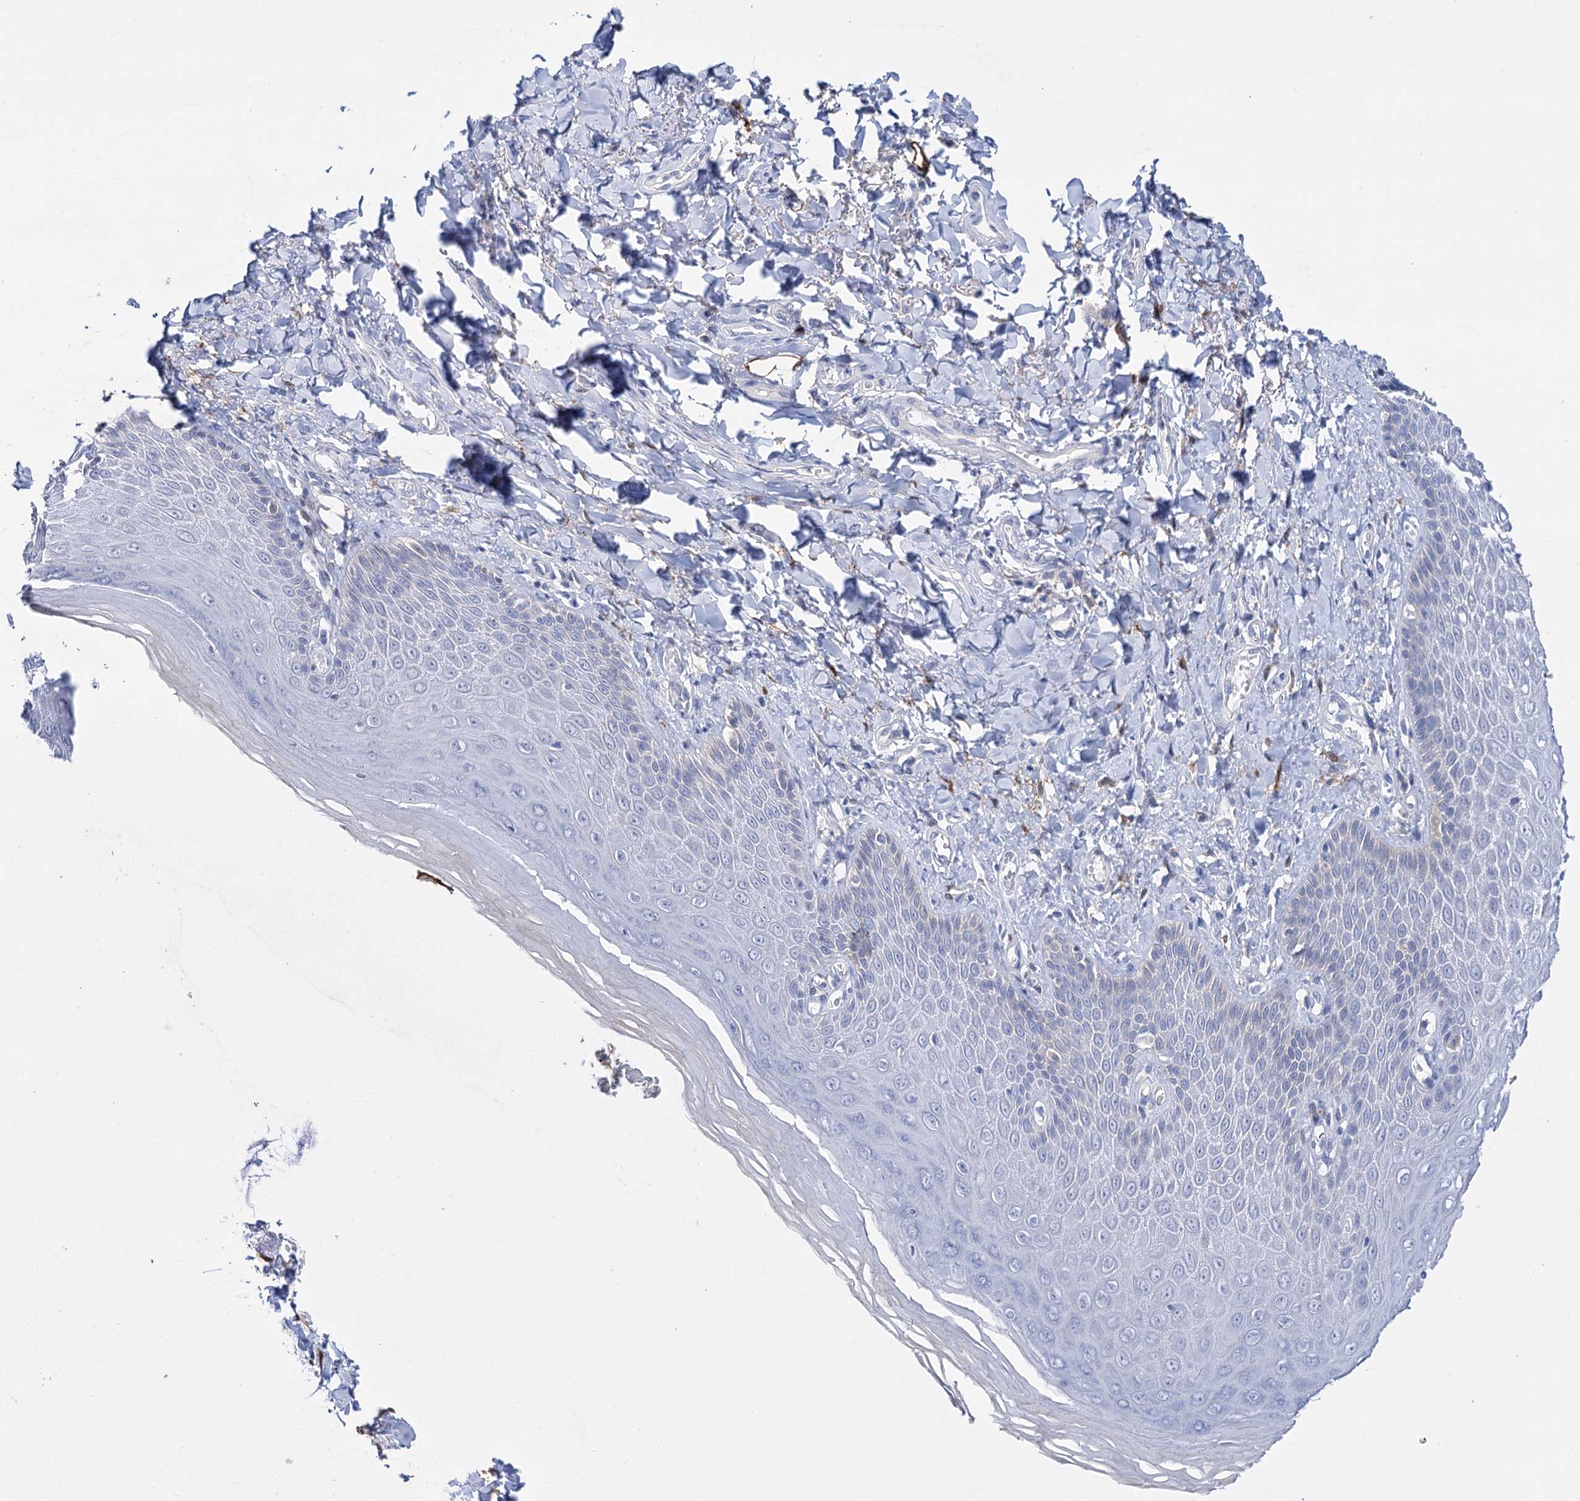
{"staining": {"intensity": "negative", "quantity": "none", "location": "none"}, "tissue": "skin", "cell_type": "Epidermal cells", "image_type": "normal", "snomed": [{"axis": "morphology", "description": "Normal tissue, NOS"}, {"axis": "topography", "description": "Anal"}], "caption": "This is an IHC histopathology image of normal human skin. There is no positivity in epidermal cells.", "gene": "LYZL4", "patient": {"sex": "male", "age": 78}}